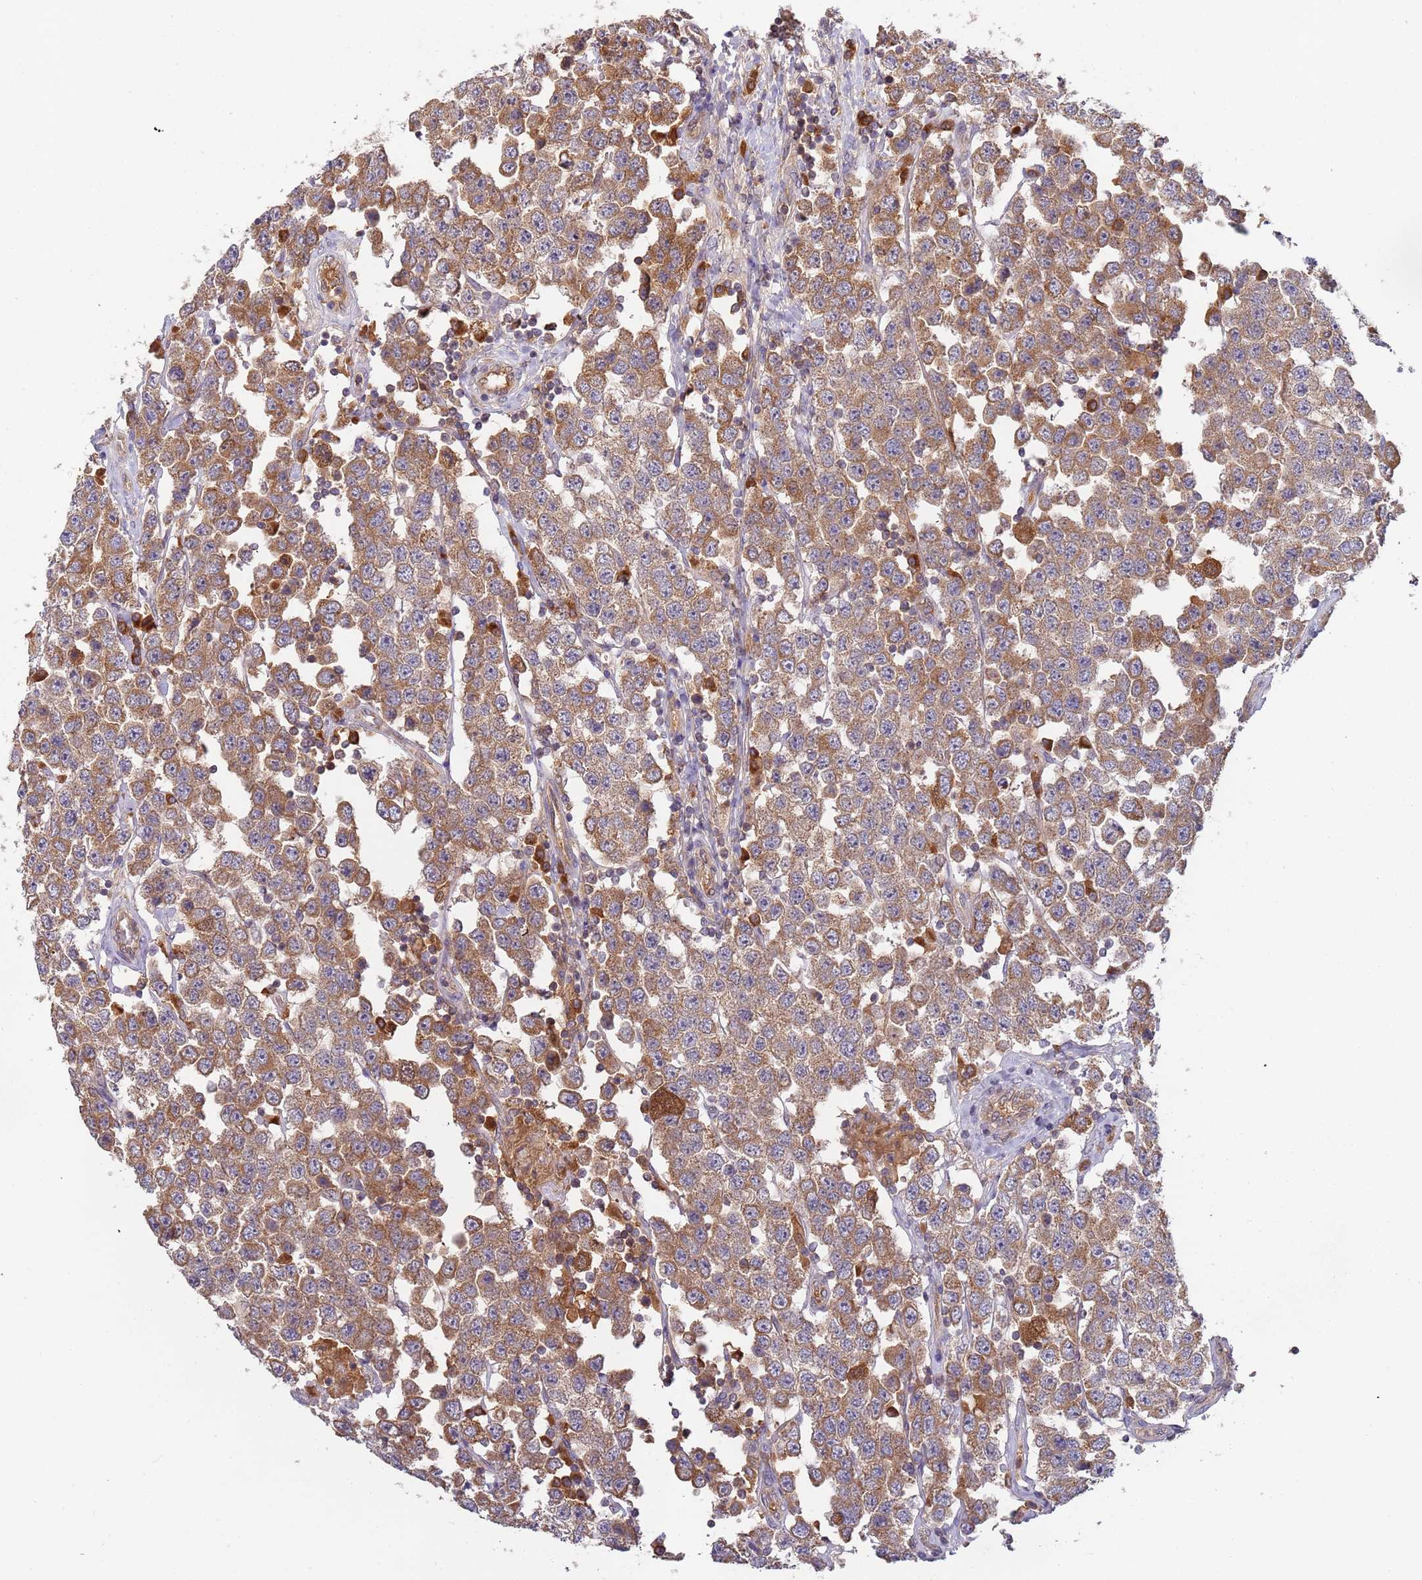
{"staining": {"intensity": "moderate", "quantity": ">75%", "location": "cytoplasmic/membranous"}, "tissue": "testis cancer", "cell_type": "Tumor cells", "image_type": "cancer", "snomed": [{"axis": "morphology", "description": "Seminoma, NOS"}, {"axis": "topography", "description": "Testis"}], "caption": "Immunohistochemical staining of testis cancer reveals moderate cytoplasmic/membranous protein expression in about >75% of tumor cells.", "gene": "OR5A2", "patient": {"sex": "male", "age": 28}}